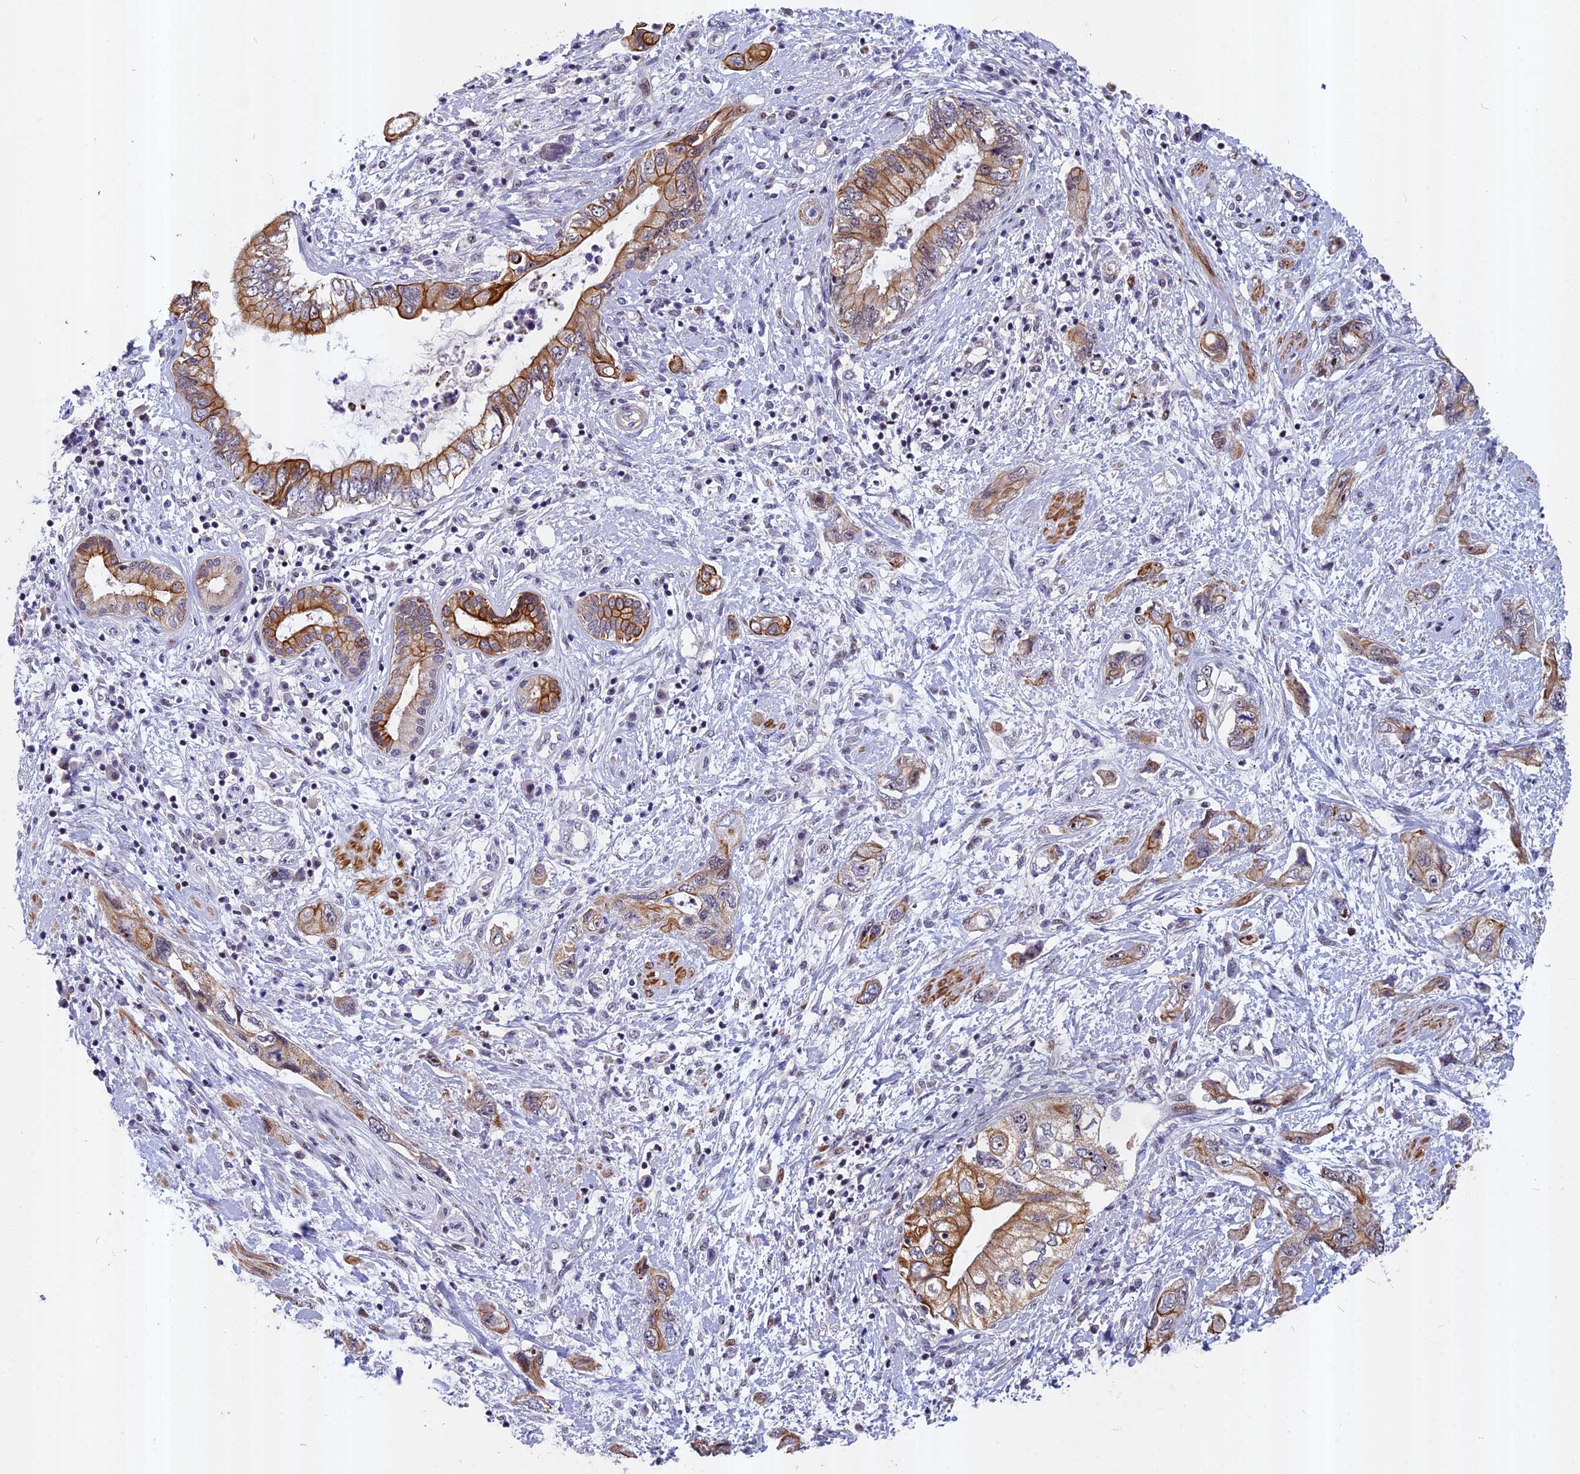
{"staining": {"intensity": "strong", "quantity": ">75%", "location": "cytoplasmic/membranous"}, "tissue": "pancreatic cancer", "cell_type": "Tumor cells", "image_type": "cancer", "snomed": [{"axis": "morphology", "description": "Adenocarcinoma, NOS"}, {"axis": "topography", "description": "Pancreas"}], "caption": "Immunohistochemical staining of human adenocarcinoma (pancreatic) demonstrates strong cytoplasmic/membranous protein positivity in about >75% of tumor cells. (IHC, brightfield microscopy, high magnification).", "gene": "ANKRD34B", "patient": {"sex": "female", "age": 73}}